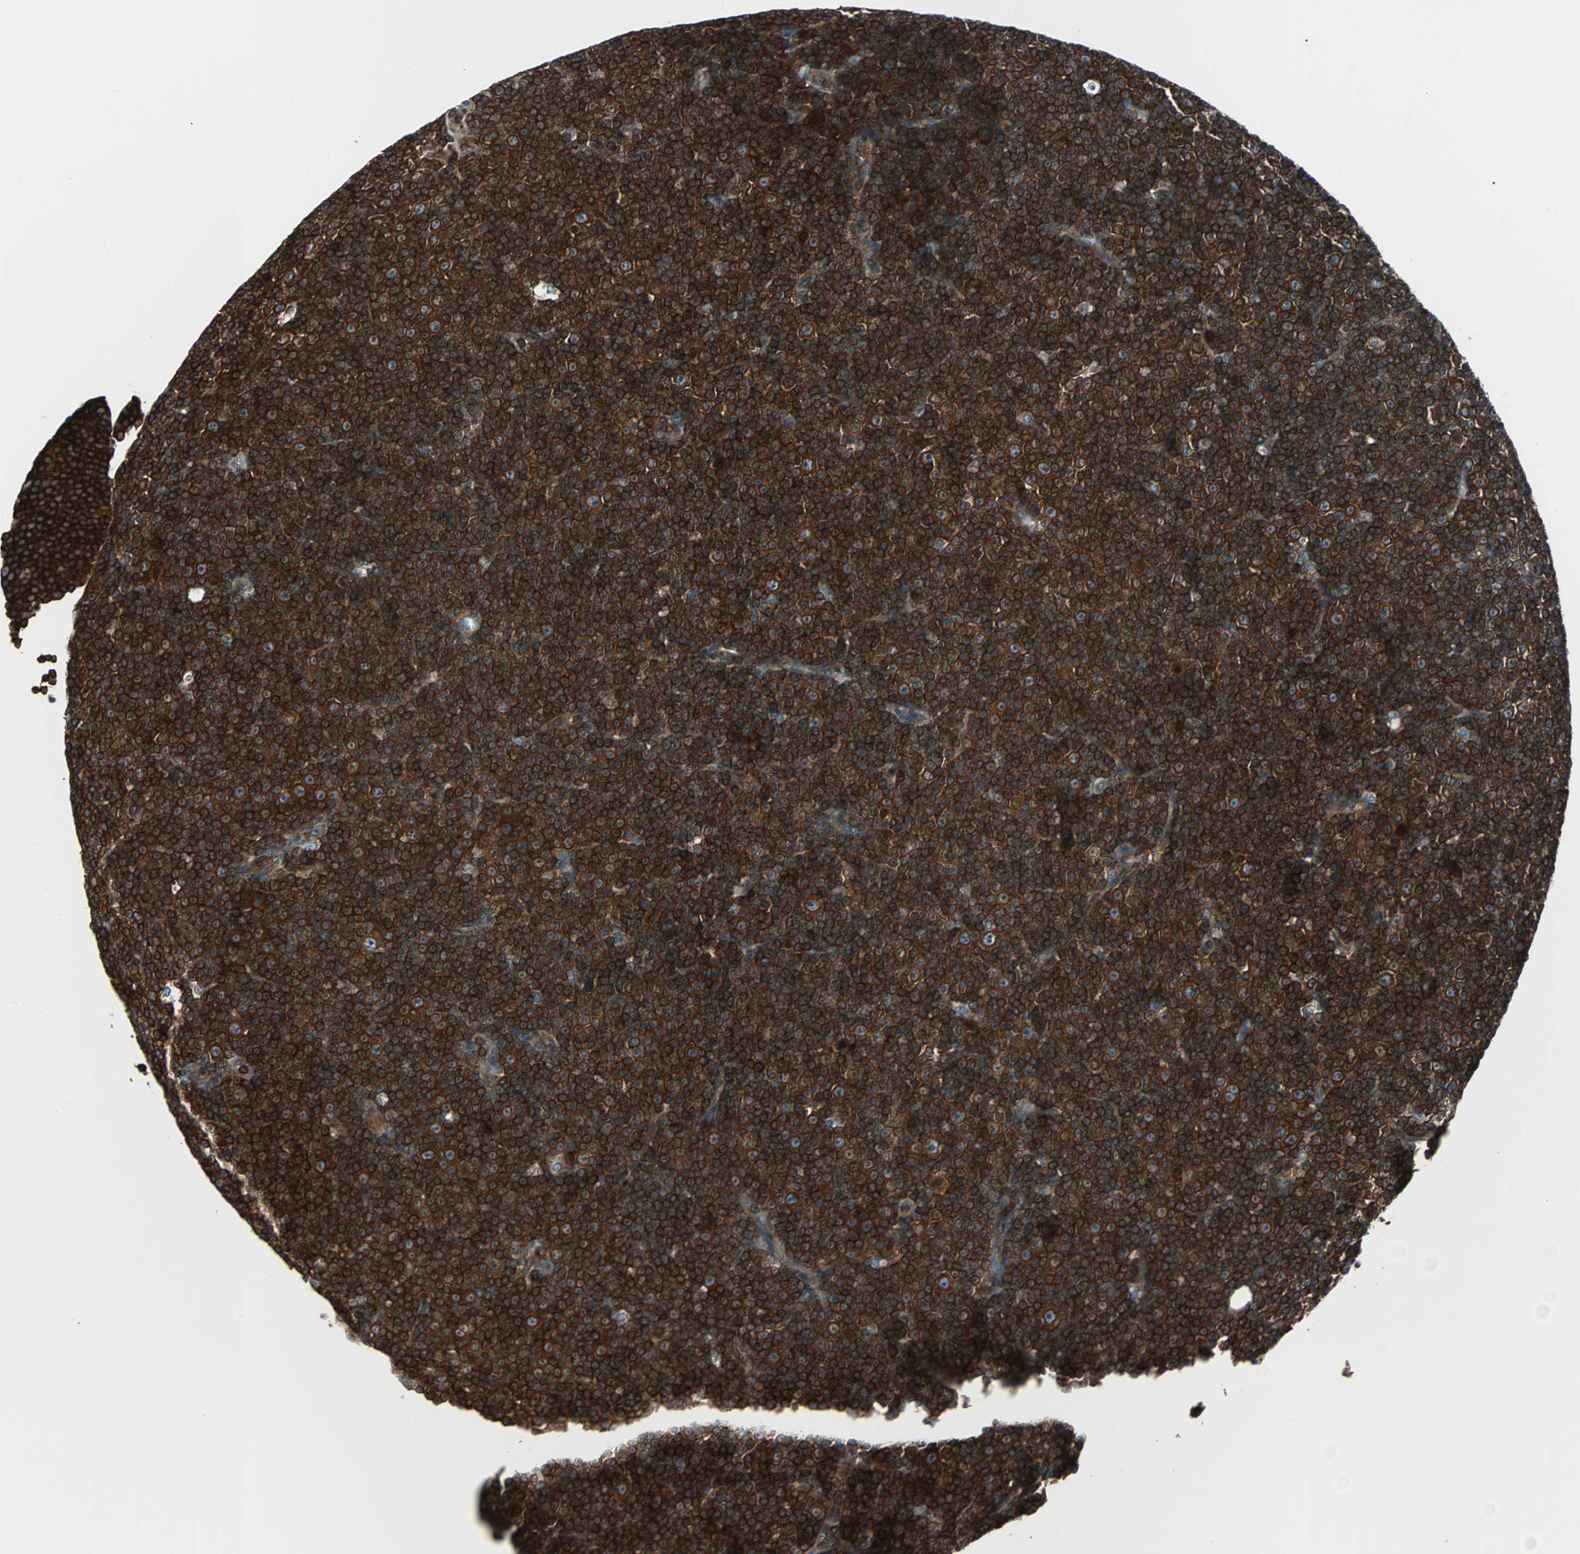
{"staining": {"intensity": "strong", "quantity": ">75%", "location": "cytoplasmic/membranous"}, "tissue": "lymphoma", "cell_type": "Tumor cells", "image_type": "cancer", "snomed": [{"axis": "morphology", "description": "Malignant lymphoma, non-Hodgkin's type, Low grade"}, {"axis": "topography", "description": "Lymph node"}], "caption": "A high-resolution image shows immunohistochemistry staining of malignant lymphoma, non-Hodgkin's type (low-grade), which displays strong cytoplasmic/membranous staining in about >75% of tumor cells. The protein of interest is stained brown, and the nuclei are stained in blue (DAB (3,3'-diaminobenzidine) IHC with brightfield microscopy, high magnification).", "gene": "RELA", "patient": {"sex": "female", "age": 67}}